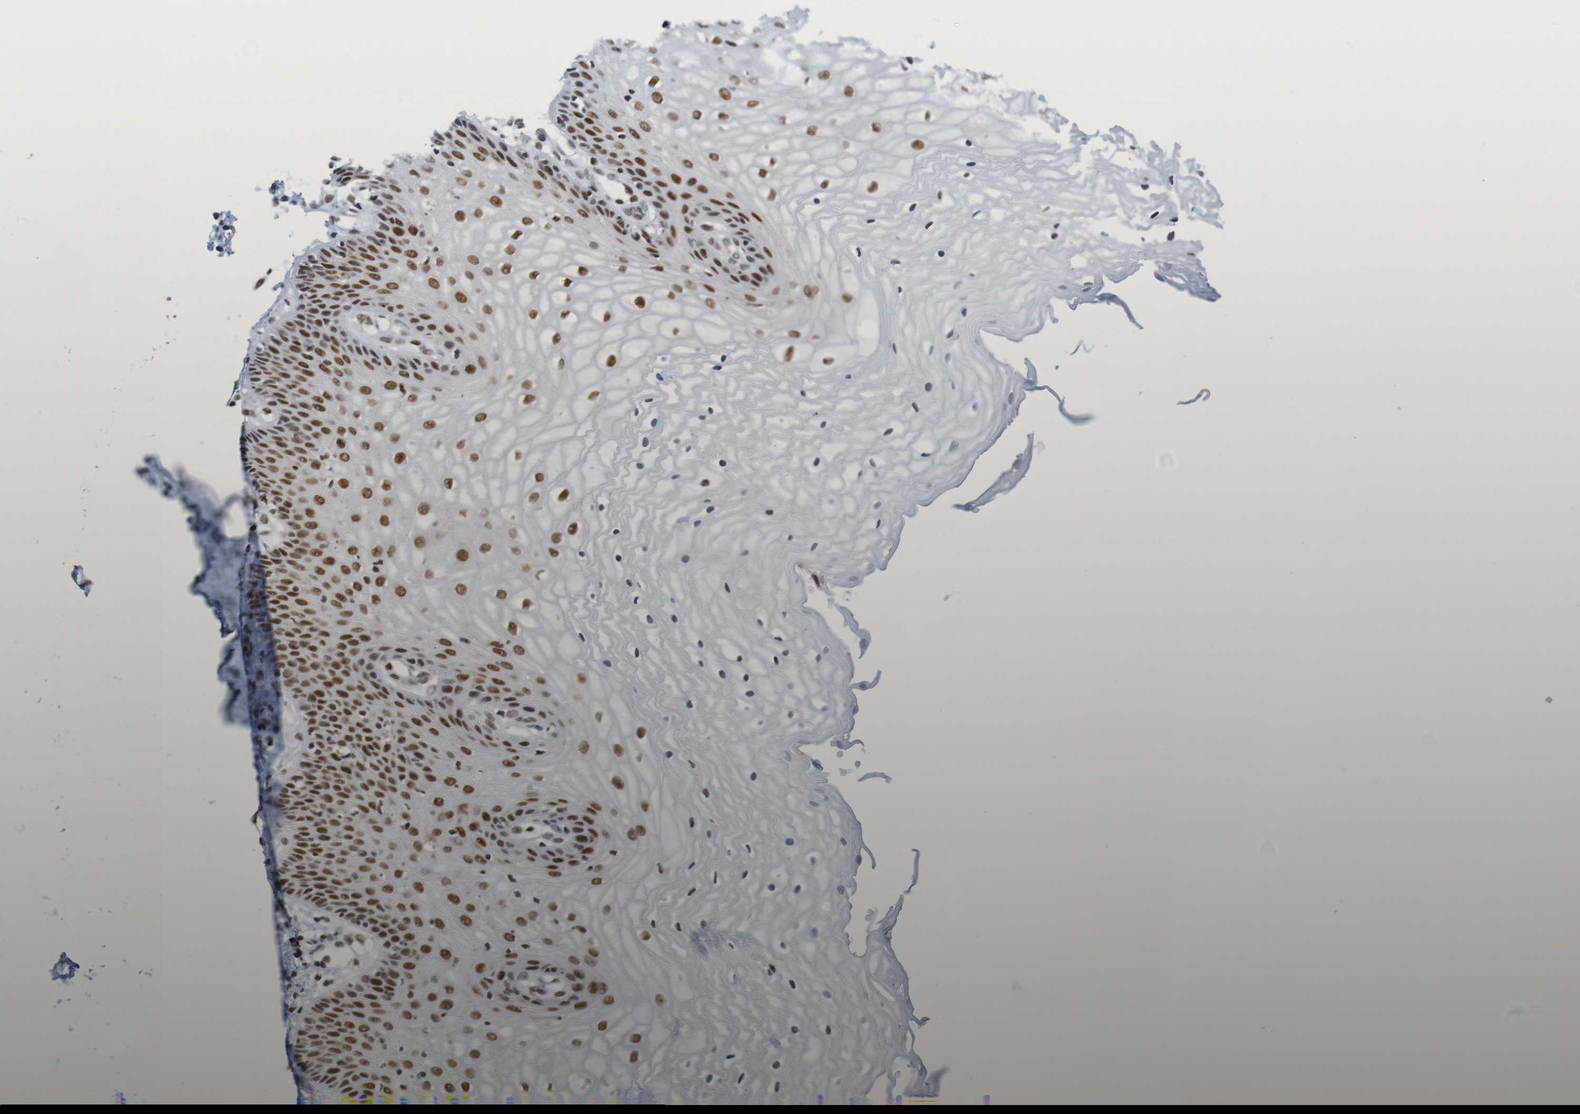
{"staining": {"intensity": "strong", "quantity": ">75%", "location": "nuclear"}, "tissue": "vagina", "cell_type": "Squamous epithelial cells", "image_type": "normal", "snomed": [{"axis": "morphology", "description": "Normal tissue, NOS"}, {"axis": "topography", "description": "Vagina"}], "caption": "Immunohistochemical staining of normal vagina reveals >75% levels of strong nuclear protein staining in approximately >75% of squamous epithelial cells.", "gene": "THRAP3", "patient": {"sex": "female", "age": 34}}